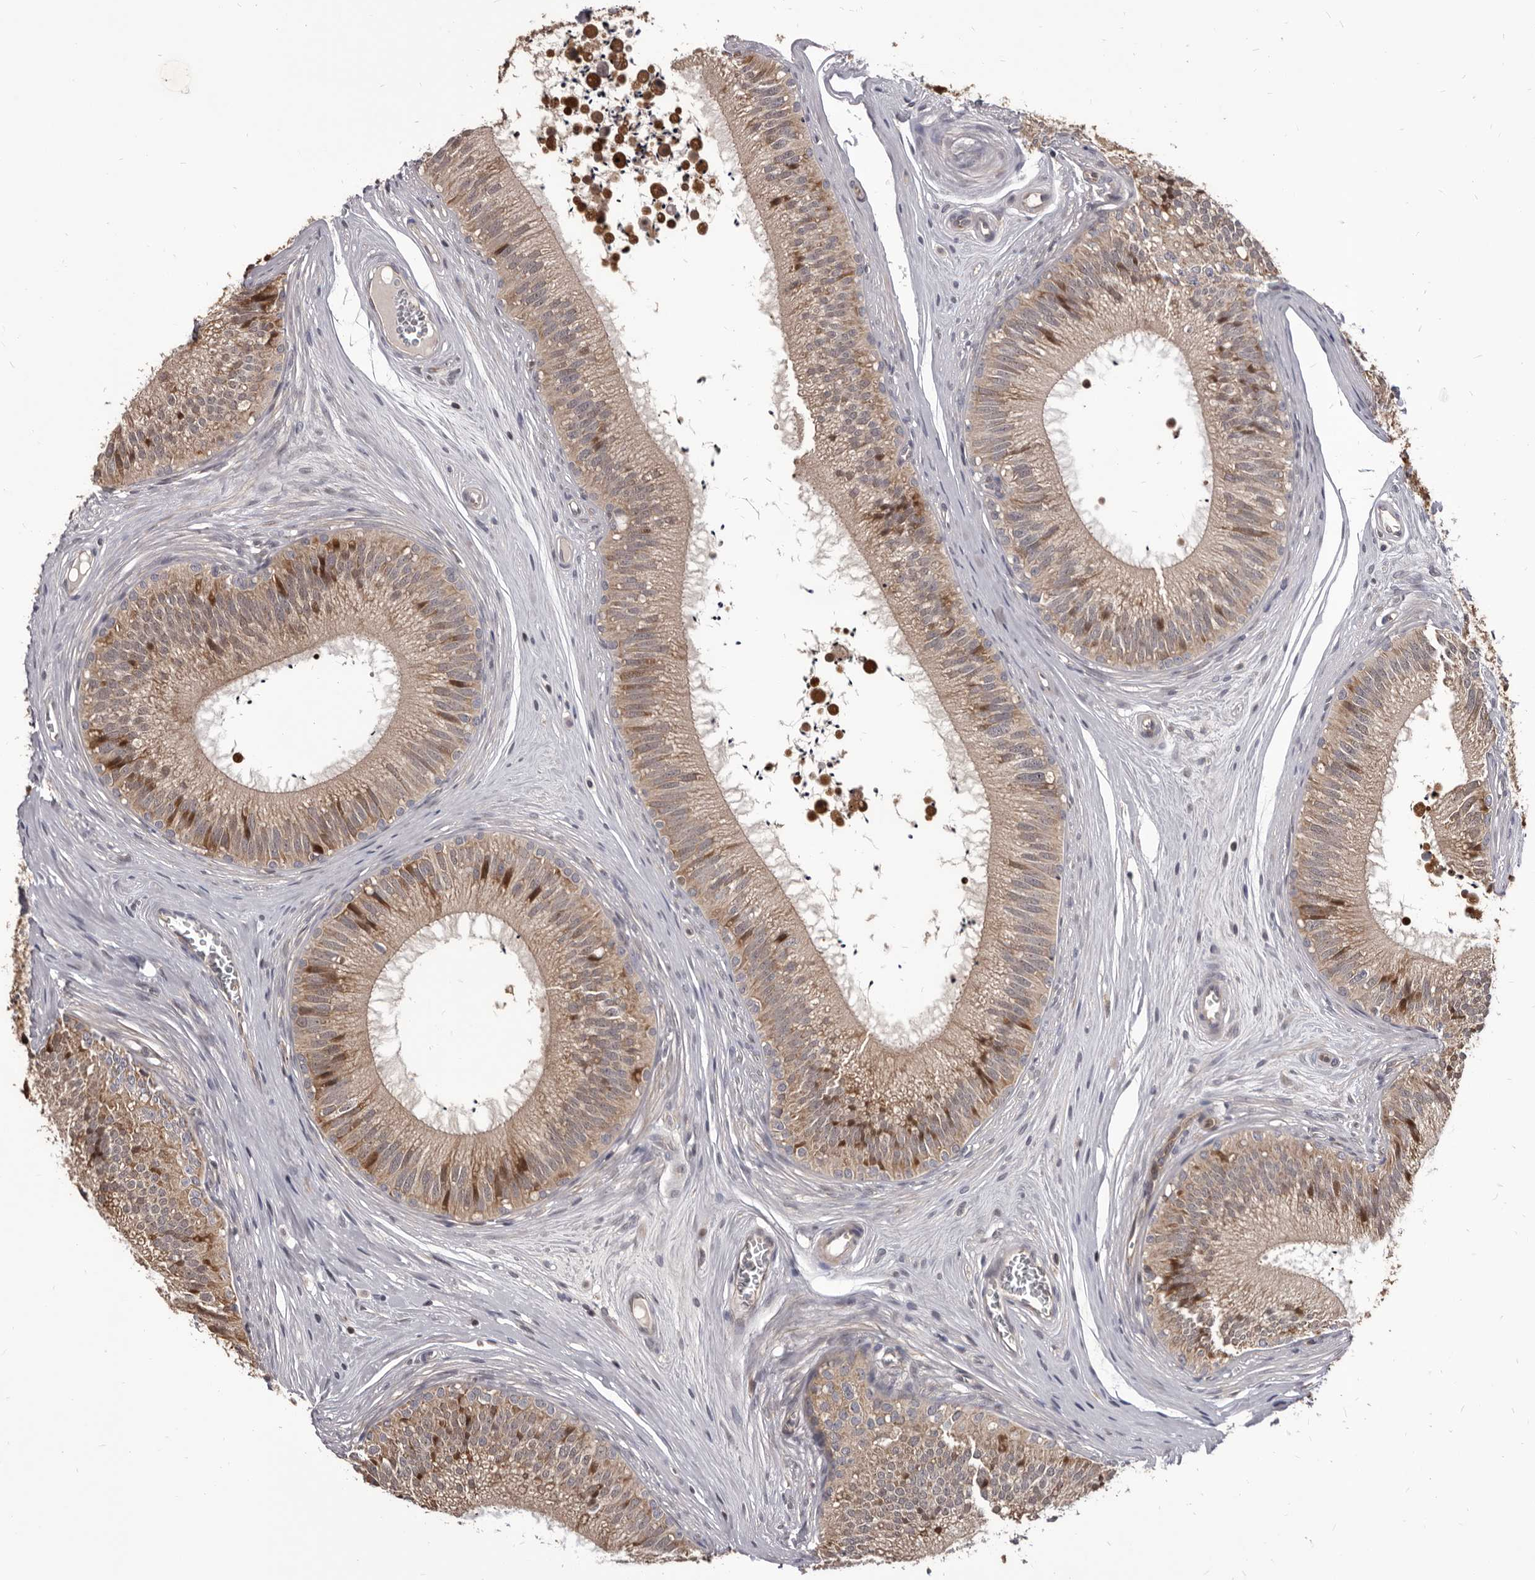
{"staining": {"intensity": "weak", "quantity": ">75%", "location": "cytoplasmic/membranous"}, "tissue": "epididymis", "cell_type": "Glandular cells", "image_type": "normal", "snomed": [{"axis": "morphology", "description": "Normal tissue, NOS"}, {"axis": "topography", "description": "Epididymis"}], "caption": "Weak cytoplasmic/membranous expression is identified in about >75% of glandular cells in unremarkable epididymis.", "gene": "MAP3K14", "patient": {"sex": "male", "age": 29}}